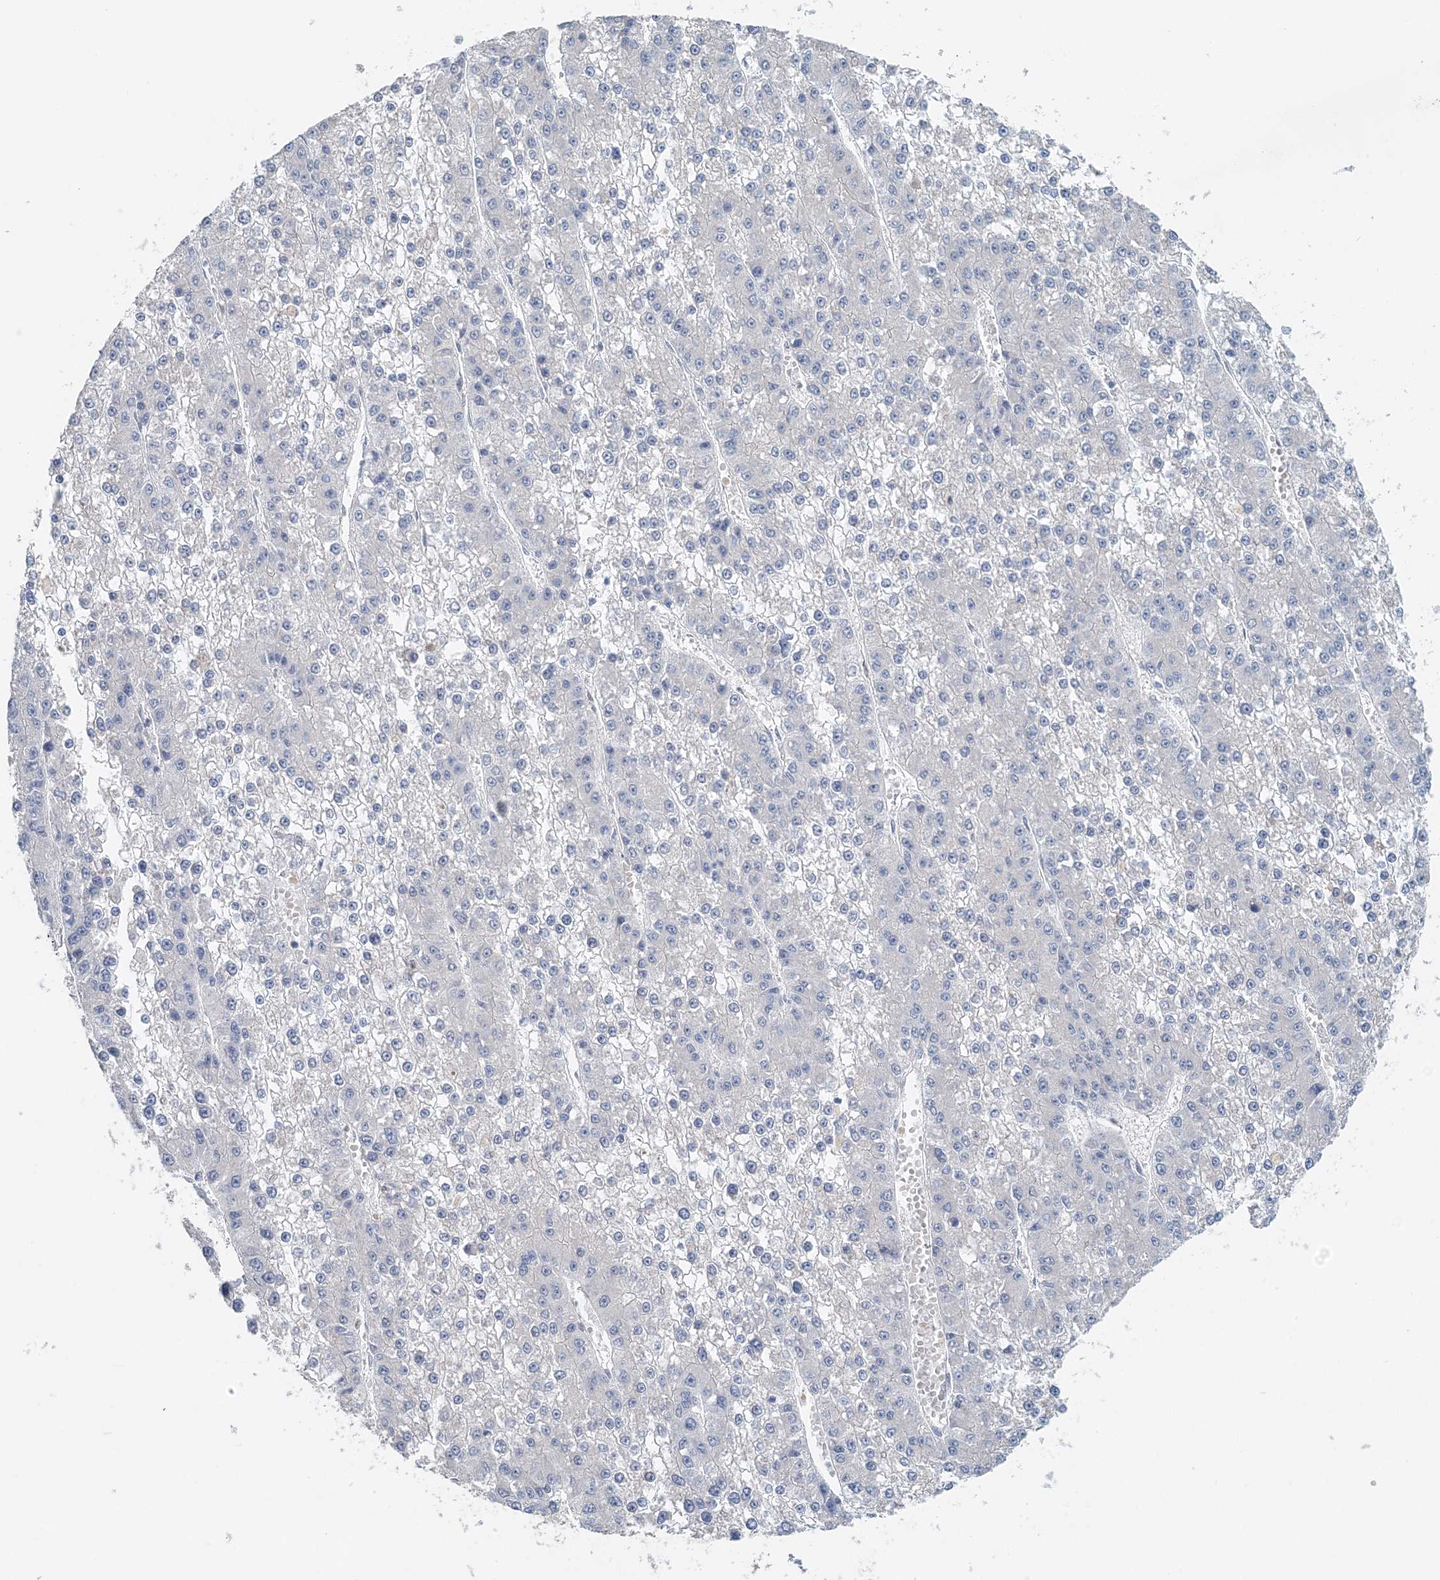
{"staining": {"intensity": "negative", "quantity": "none", "location": "none"}, "tissue": "liver cancer", "cell_type": "Tumor cells", "image_type": "cancer", "snomed": [{"axis": "morphology", "description": "Carcinoma, Hepatocellular, NOS"}, {"axis": "topography", "description": "Liver"}], "caption": "Tumor cells show no significant protein staining in liver hepatocellular carcinoma.", "gene": "PFN2", "patient": {"sex": "female", "age": 73}}